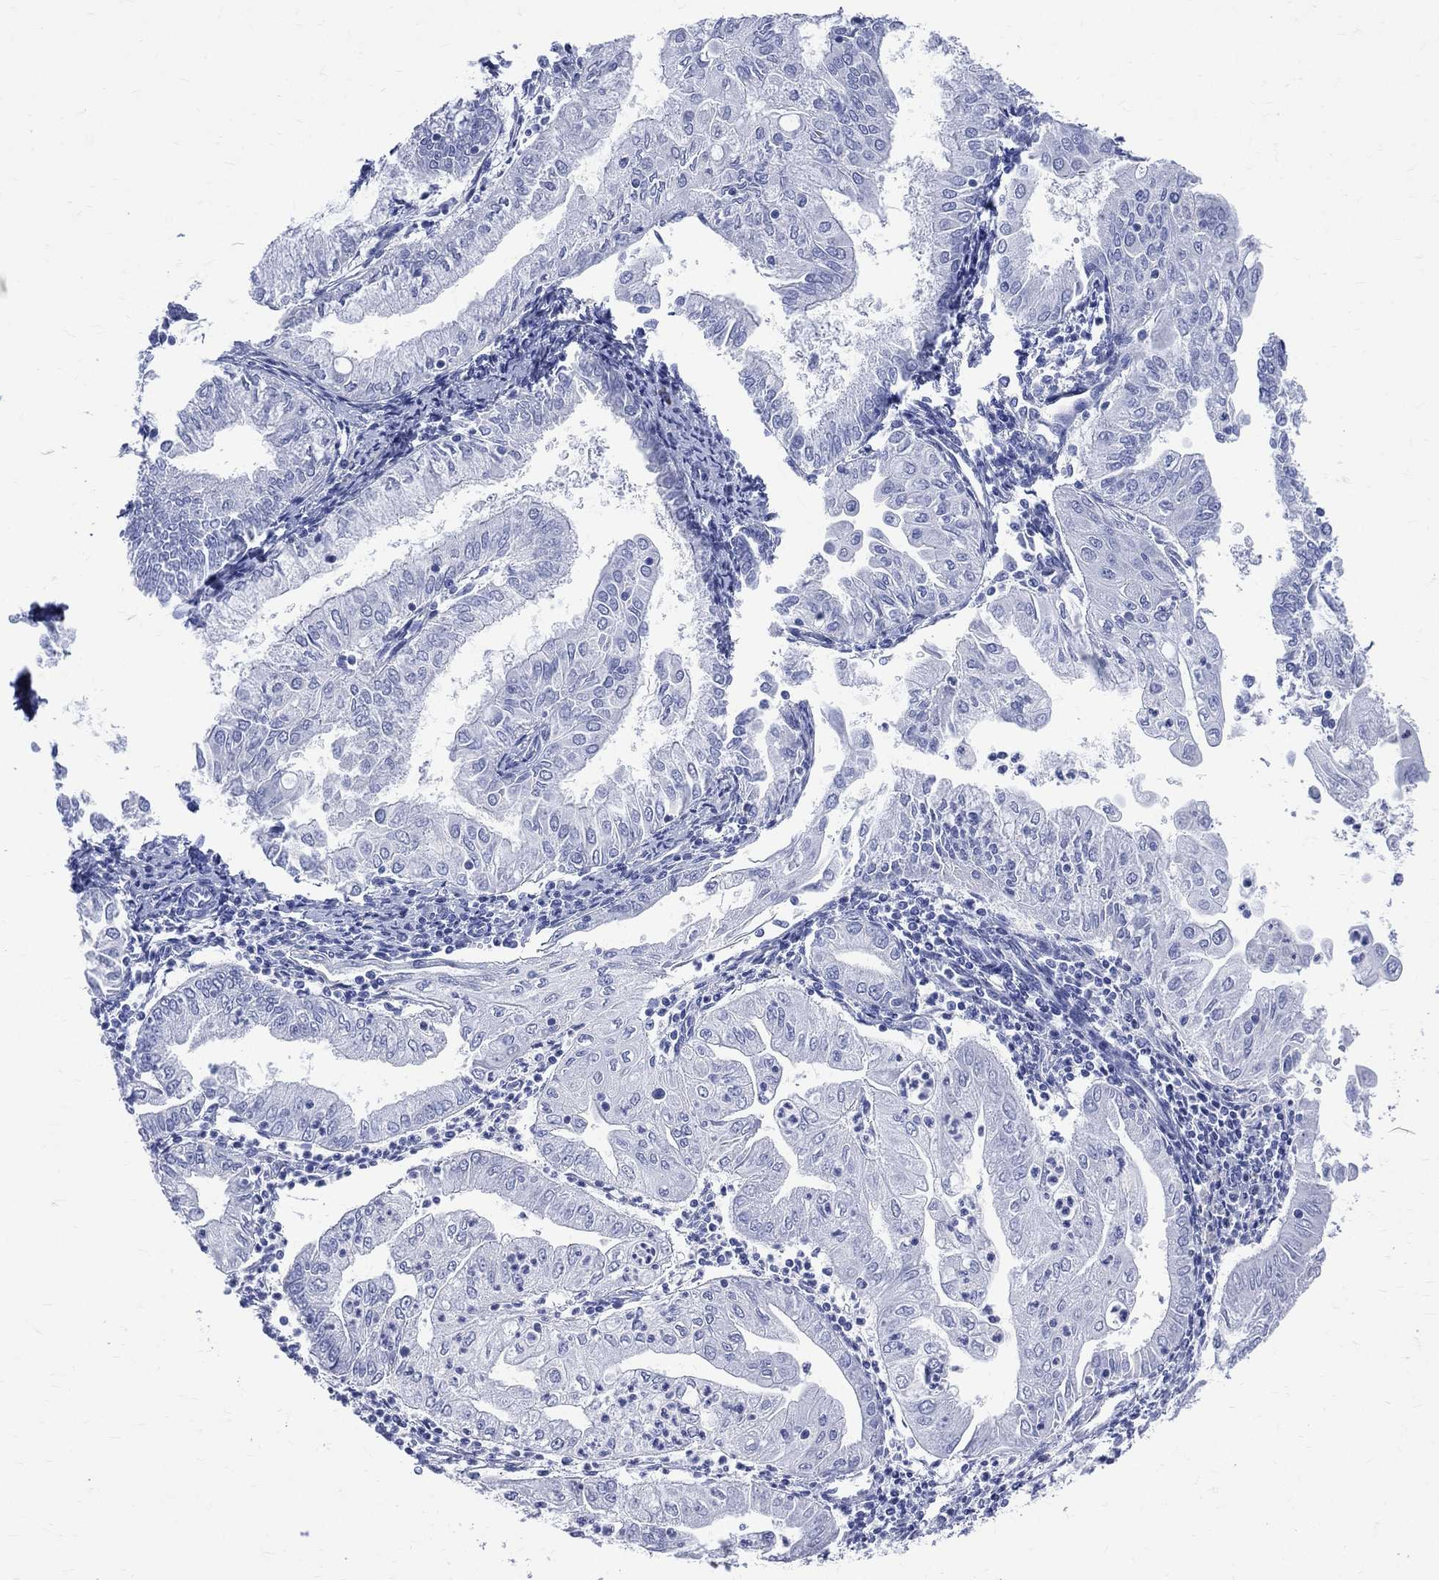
{"staining": {"intensity": "negative", "quantity": "none", "location": "none"}, "tissue": "endometrial cancer", "cell_type": "Tumor cells", "image_type": "cancer", "snomed": [{"axis": "morphology", "description": "Adenocarcinoma, NOS"}, {"axis": "topography", "description": "Endometrium"}], "caption": "Tumor cells show no significant staining in endometrial adenocarcinoma.", "gene": "SYP", "patient": {"sex": "female", "age": 56}}